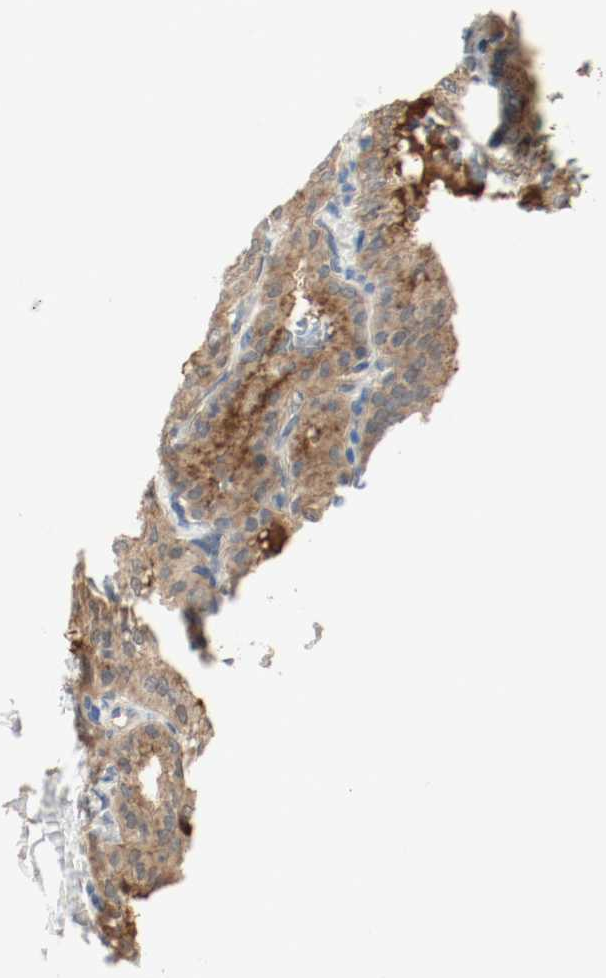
{"staining": {"intensity": "moderate", "quantity": ">75%", "location": "cytoplasmic/membranous"}, "tissue": "thyroid cancer", "cell_type": "Tumor cells", "image_type": "cancer", "snomed": [{"axis": "morphology", "description": "Papillary adenocarcinoma, NOS"}, {"axis": "topography", "description": "Thyroid gland"}], "caption": "Immunohistochemistry (IHC) micrograph of neoplastic tissue: thyroid cancer (papillary adenocarcinoma) stained using IHC reveals medium levels of moderate protein expression localized specifically in the cytoplasmic/membranous of tumor cells, appearing as a cytoplasmic/membranous brown color.", "gene": "MELTF", "patient": {"sex": "male", "age": 20}}